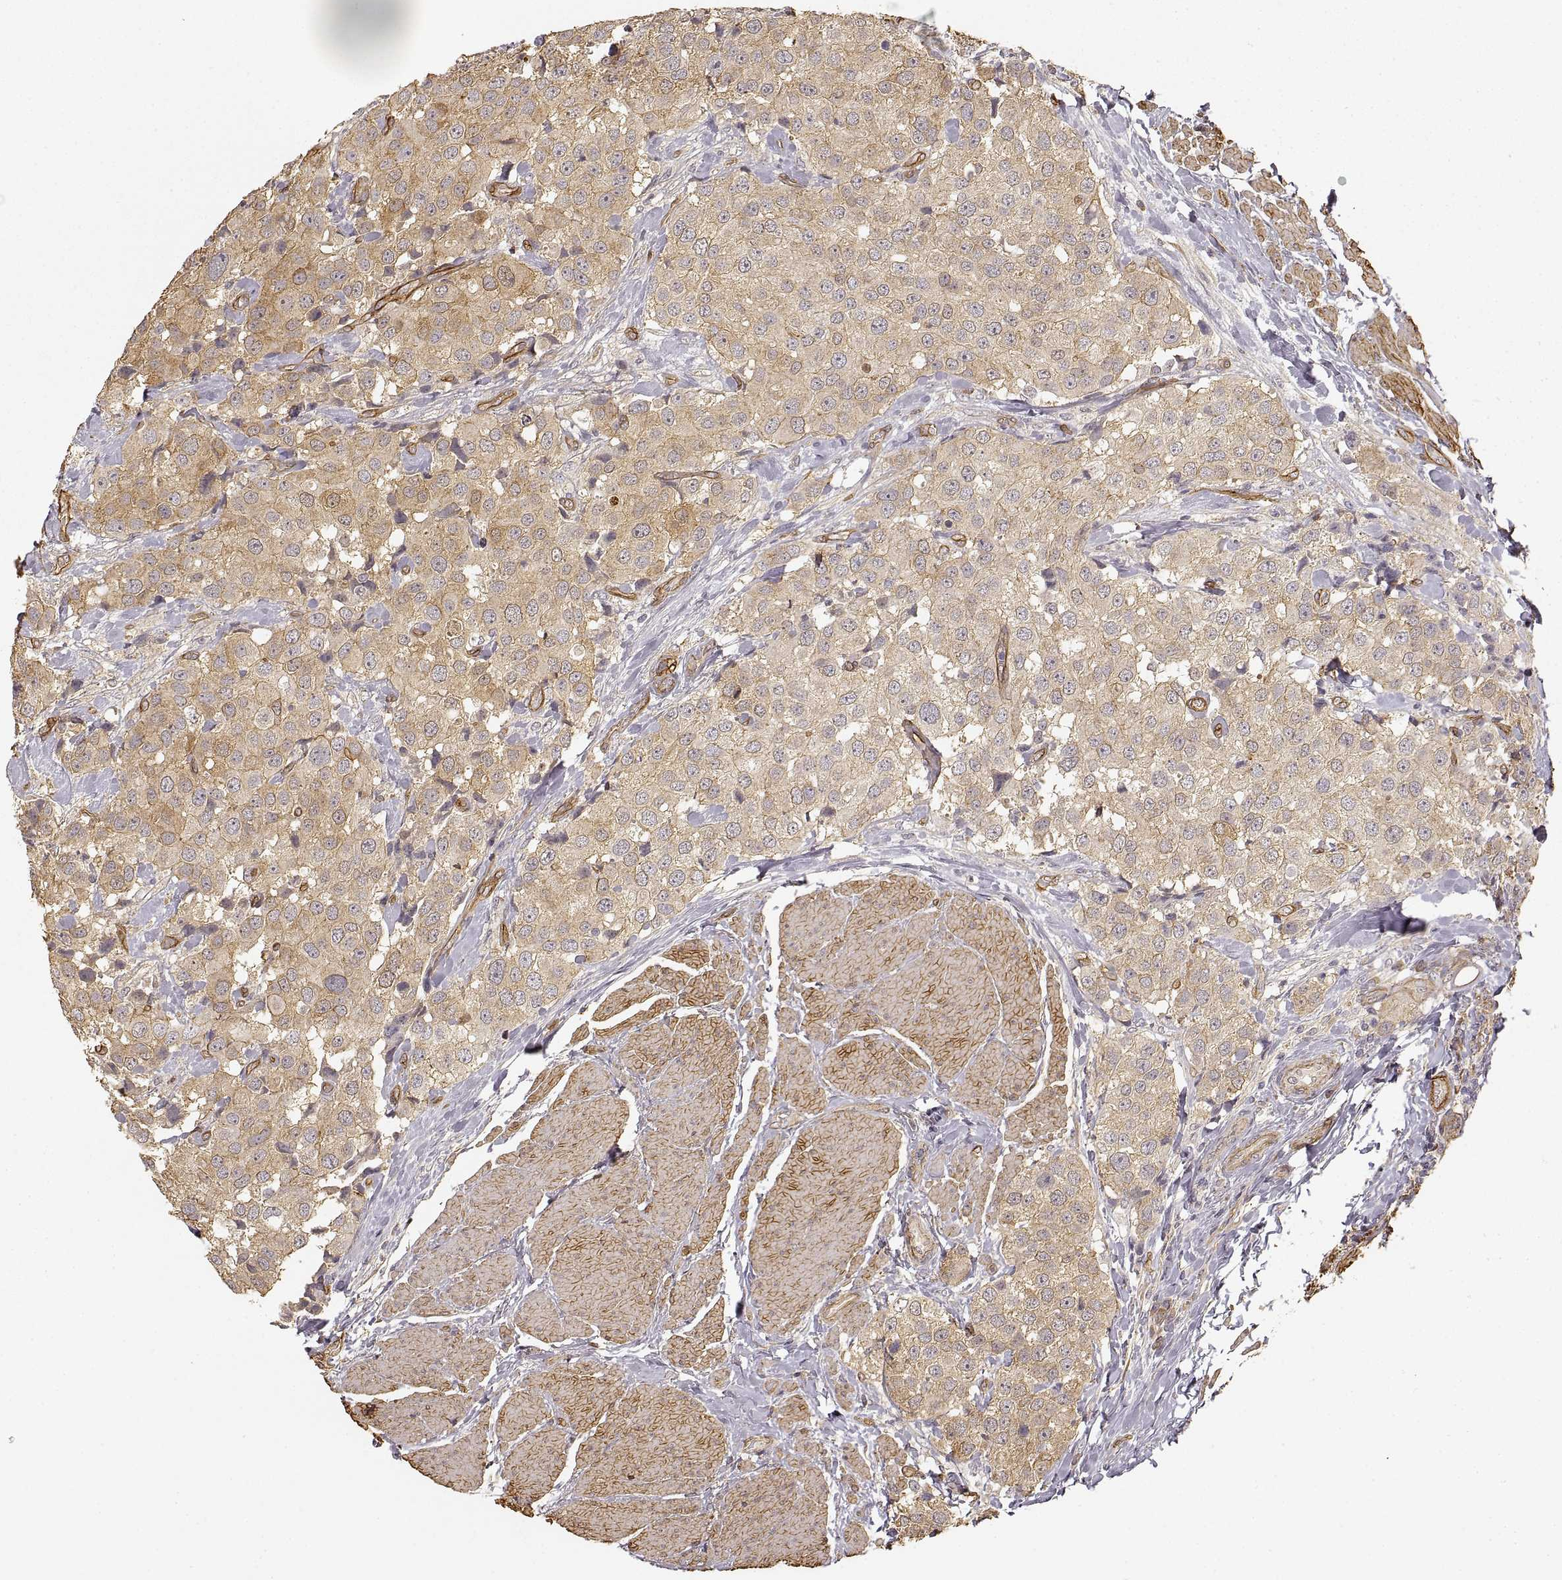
{"staining": {"intensity": "weak", "quantity": ">75%", "location": "cytoplasmic/membranous"}, "tissue": "urothelial cancer", "cell_type": "Tumor cells", "image_type": "cancer", "snomed": [{"axis": "morphology", "description": "Urothelial carcinoma, High grade"}, {"axis": "topography", "description": "Urinary bladder"}], "caption": "Immunohistochemistry micrograph of neoplastic tissue: high-grade urothelial carcinoma stained using IHC exhibits low levels of weak protein expression localized specifically in the cytoplasmic/membranous of tumor cells, appearing as a cytoplasmic/membranous brown color.", "gene": "LAMA4", "patient": {"sex": "female", "age": 64}}